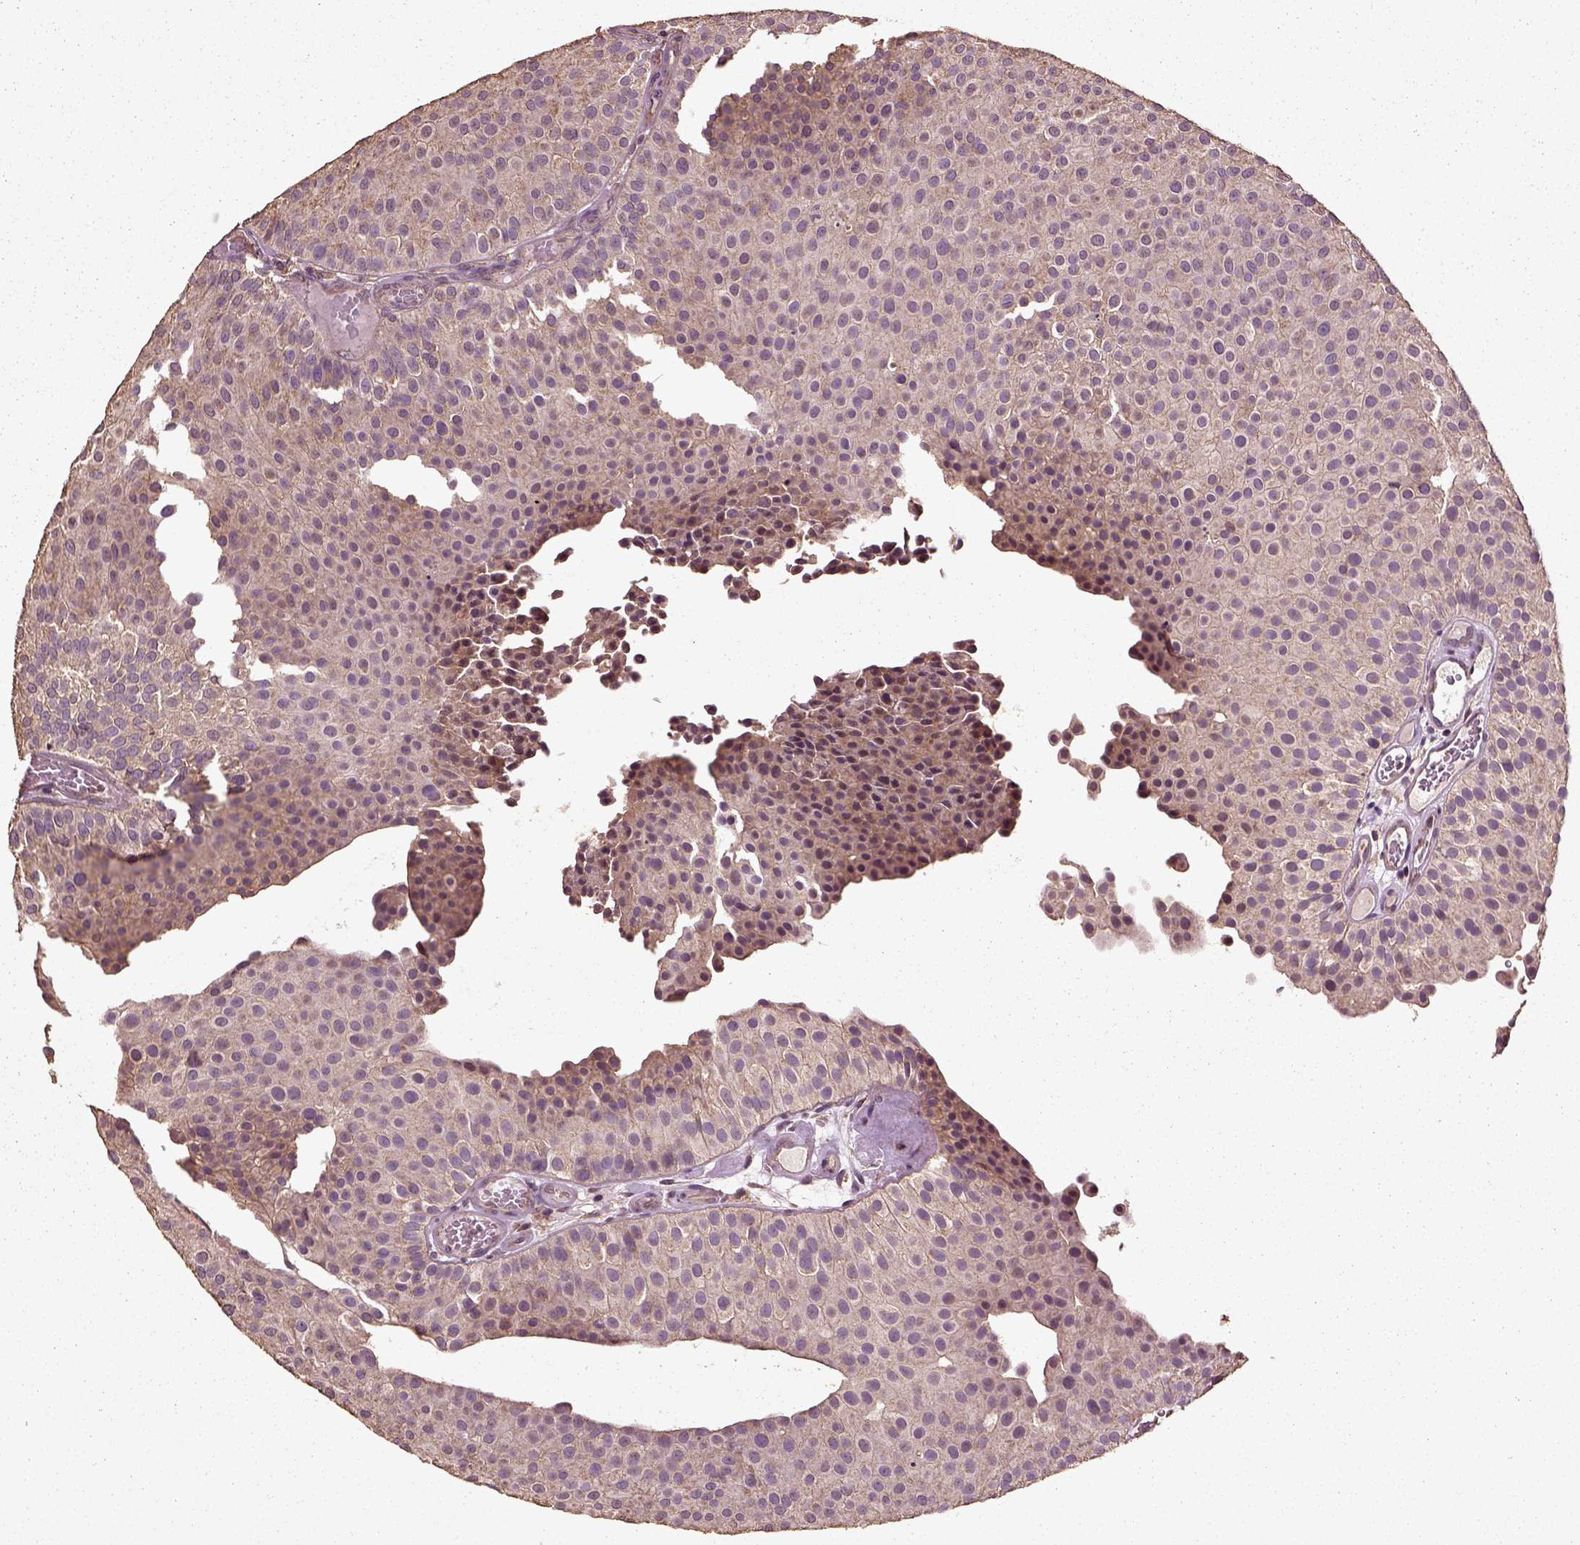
{"staining": {"intensity": "weak", "quantity": "25%-75%", "location": "cytoplasmic/membranous"}, "tissue": "urothelial cancer", "cell_type": "Tumor cells", "image_type": "cancer", "snomed": [{"axis": "morphology", "description": "Urothelial carcinoma, Low grade"}, {"axis": "topography", "description": "Urinary bladder"}], "caption": "Human low-grade urothelial carcinoma stained with a protein marker displays weak staining in tumor cells.", "gene": "ERV3-1", "patient": {"sex": "female", "age": 87}}